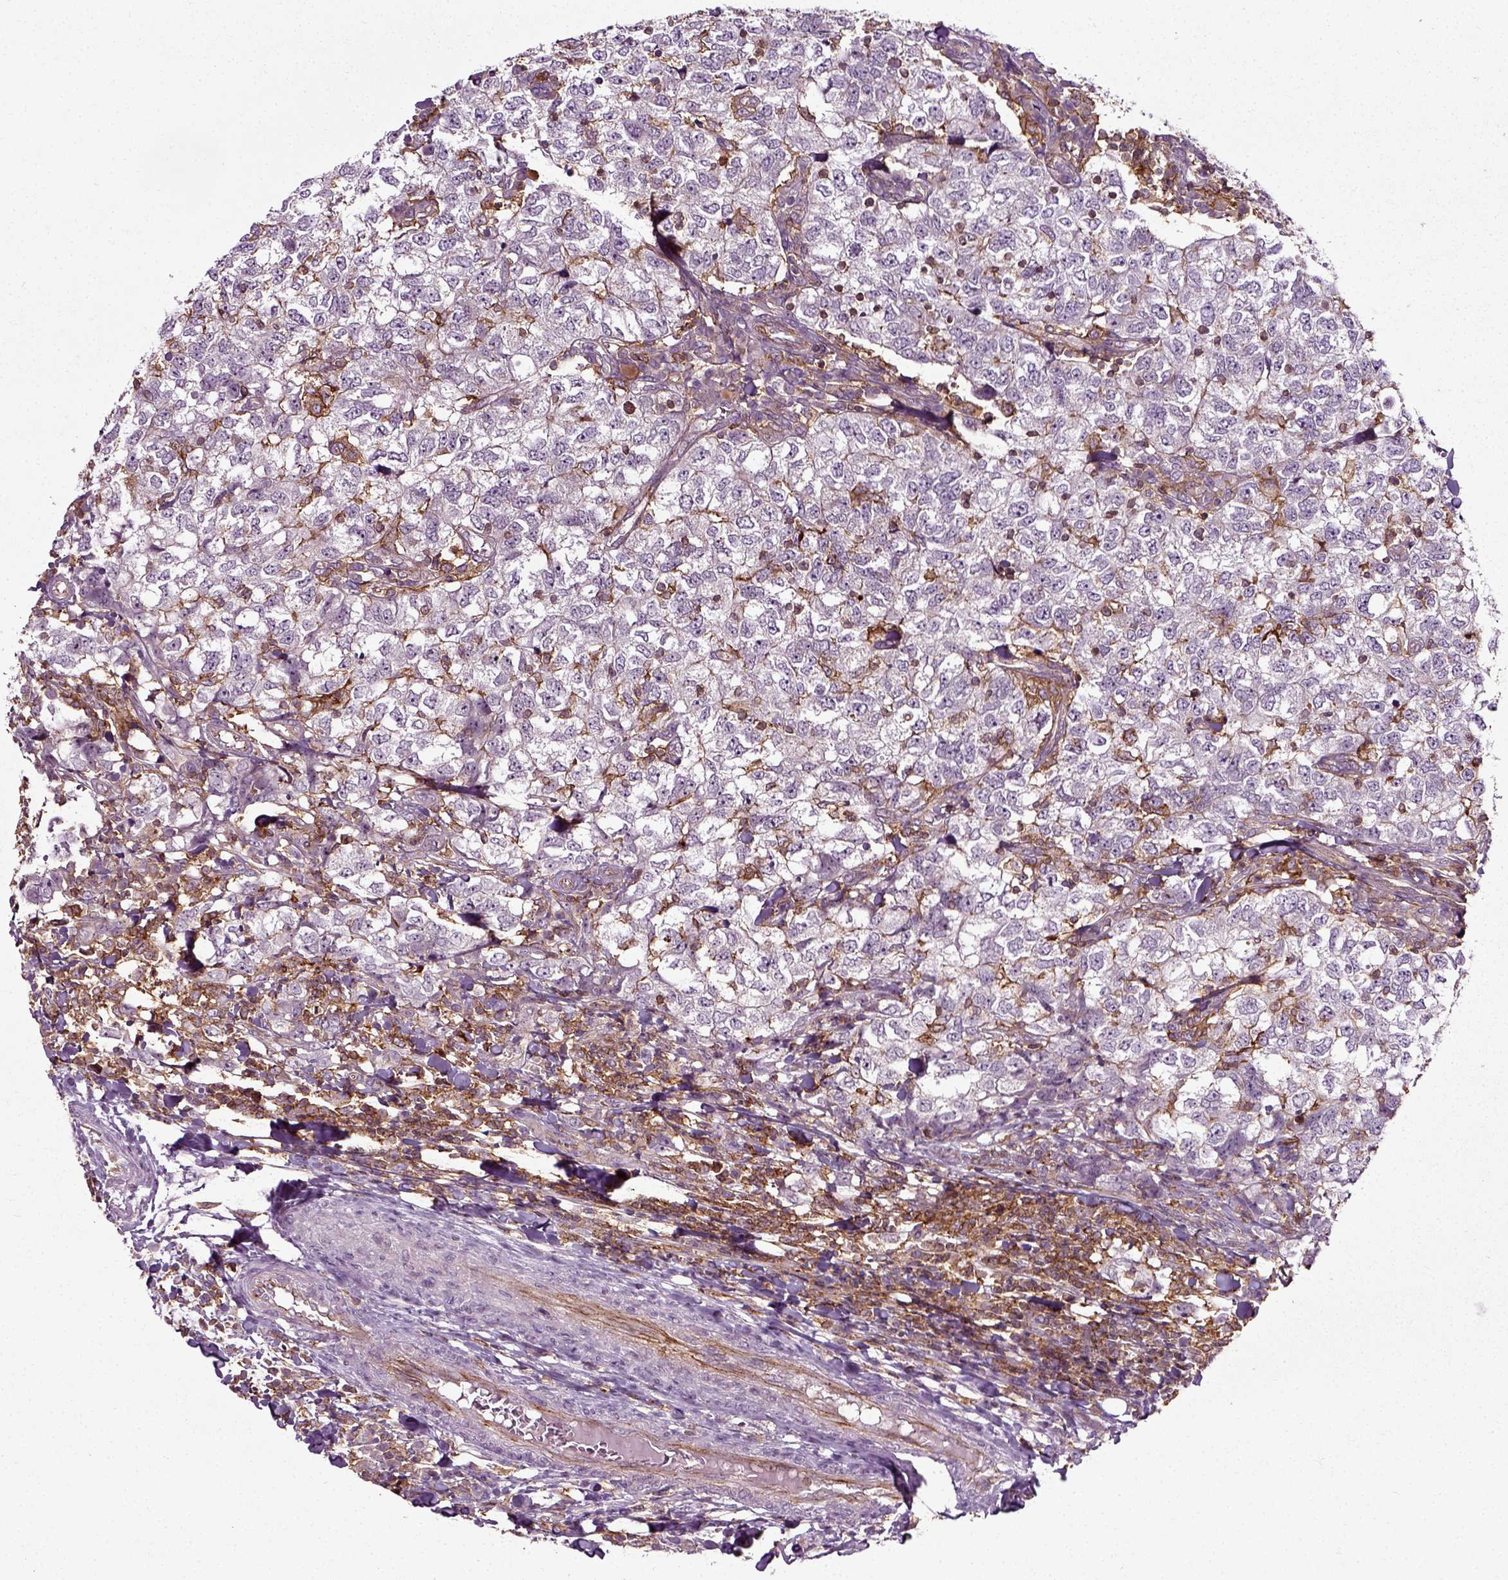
{"staining": {"intensity": "negative", "quantity": "none", "location": "none"}, "tissue": "breast cancer", "cell_type": "Tumor cells", "image_type": "cancer", "snomed": [{"axis": "morphology", "description": "Duct carcinoma"}, {"axis": "topography", "description": "Breast"}], "caption": "This is an immunohistochemistry (IHC) image of breast cancer. There is no positivity in tumor cells.", "gene": "RHOF", "patient": {"sex": "female", "age": 30}}